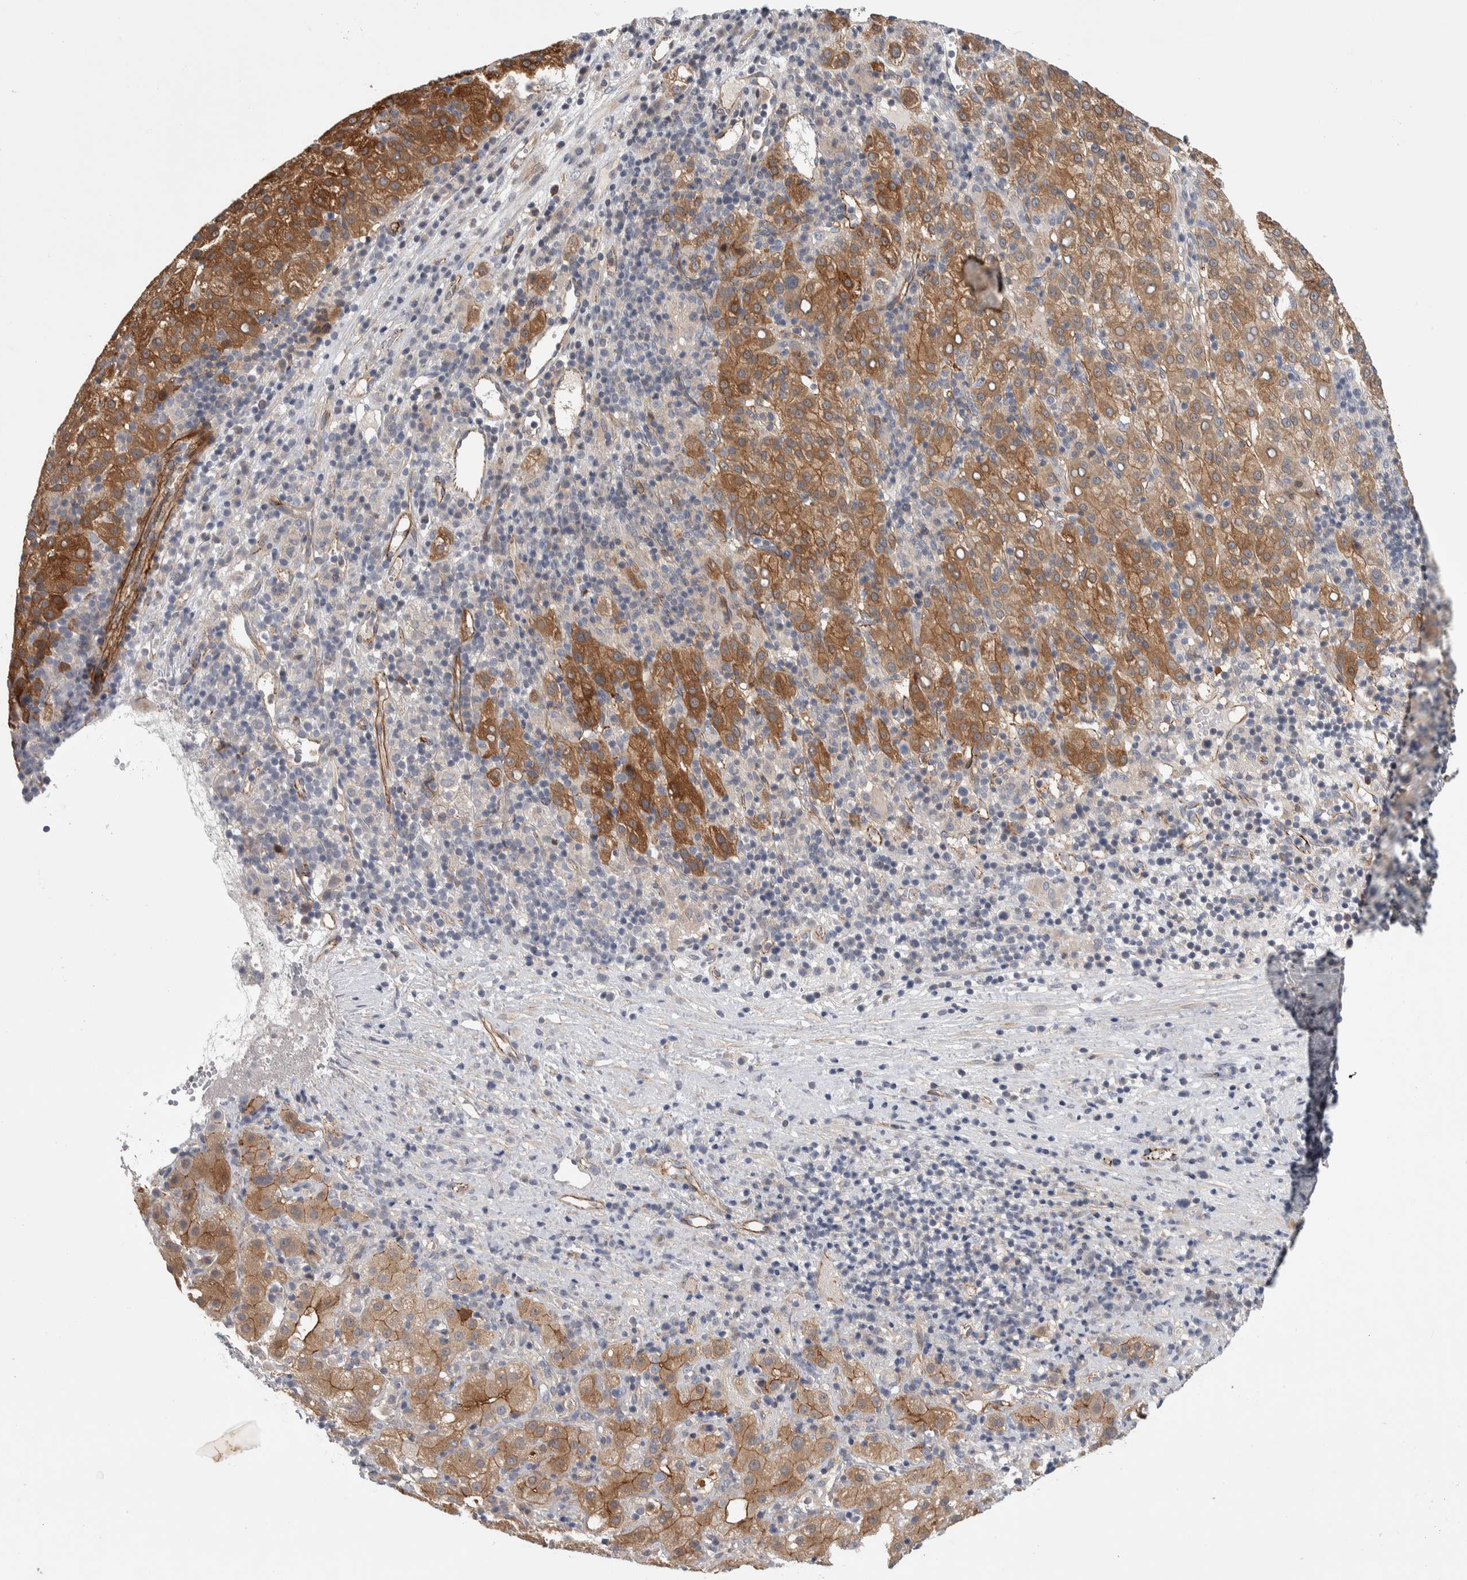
{"staining": {"intensity": "moderate", "quantity": ">75%", "location": "cytoplasmic/membranous"}, "tissue": "liver cancer", "cell_type": "Tumor cells", "image_type": "cancer", "snomed": [{"axis": "morphology", "description": "Carcinoma, Hepatocellular, NOS"}, {"axis": "topography", "description": "Liver"}], "caption": "This photomicrograph exhibits IHC staining of liver cancer, with medium moderate cytoplasmic/membranous expression in approximately >75% of tumor cells.", "gene": "ZNF862", "patient": {"sex": "female", "age": 58}}